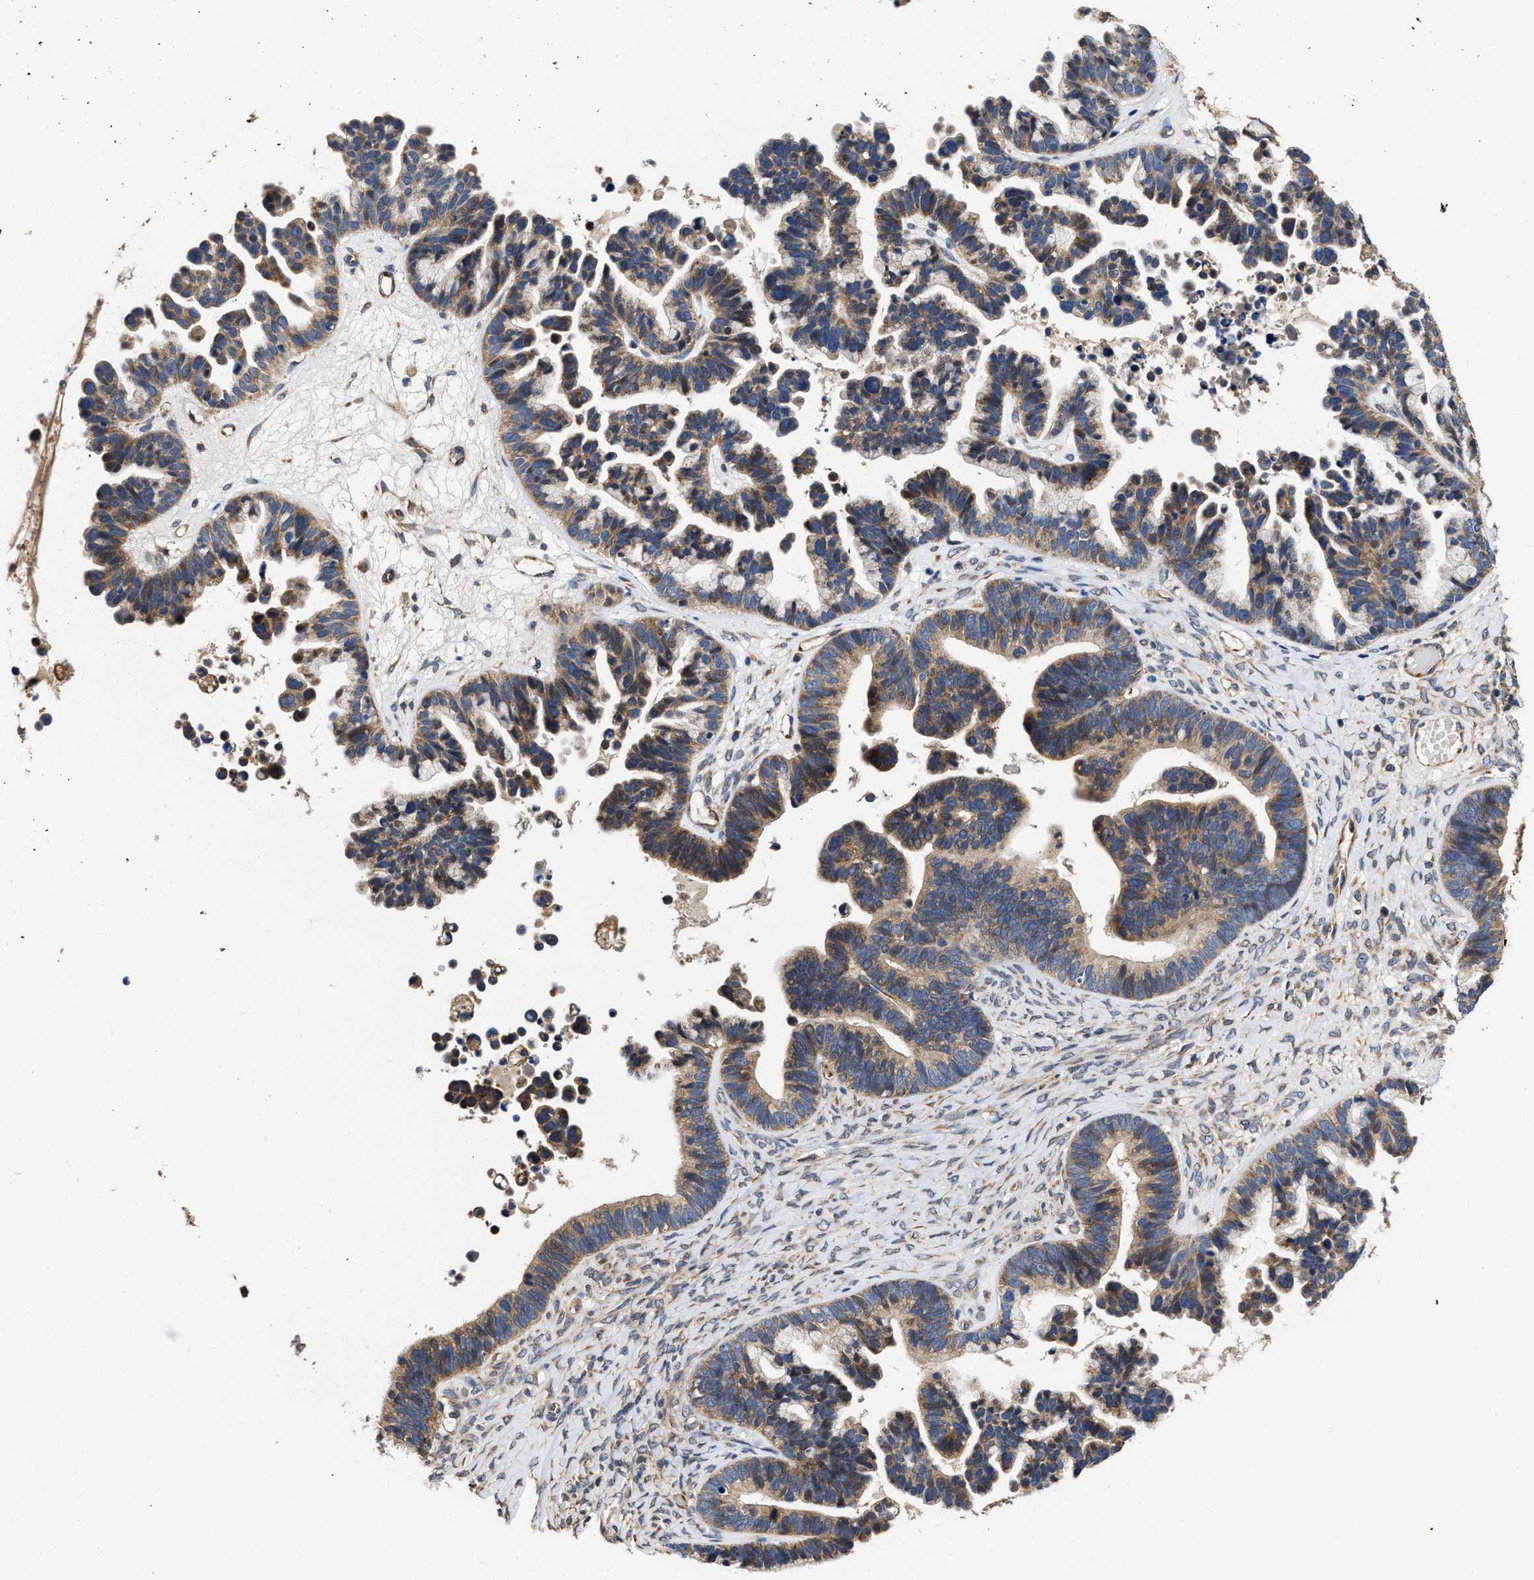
{"staining": {"intensity": "moderate", "quantity": "25%-75%", "location": "cytoplasmic/membranous"}, "tissue": "ovarian cancer", "cell_type": "Tumor cells", "image_type": "cancer", "snomed": [{"axis": "morphology", "description": "Cystadenocarcinoma, serous, NOS"}, {"axis": "topography", "description": "Ovary"}], "caption": "Moderate cytoplasmic/membranous protein staining is identified in approximately 25%-75% of tumor cells in ovarian cancer.", "gene": "TRAF6", "patient": {"sex": "female", "age": 56}}